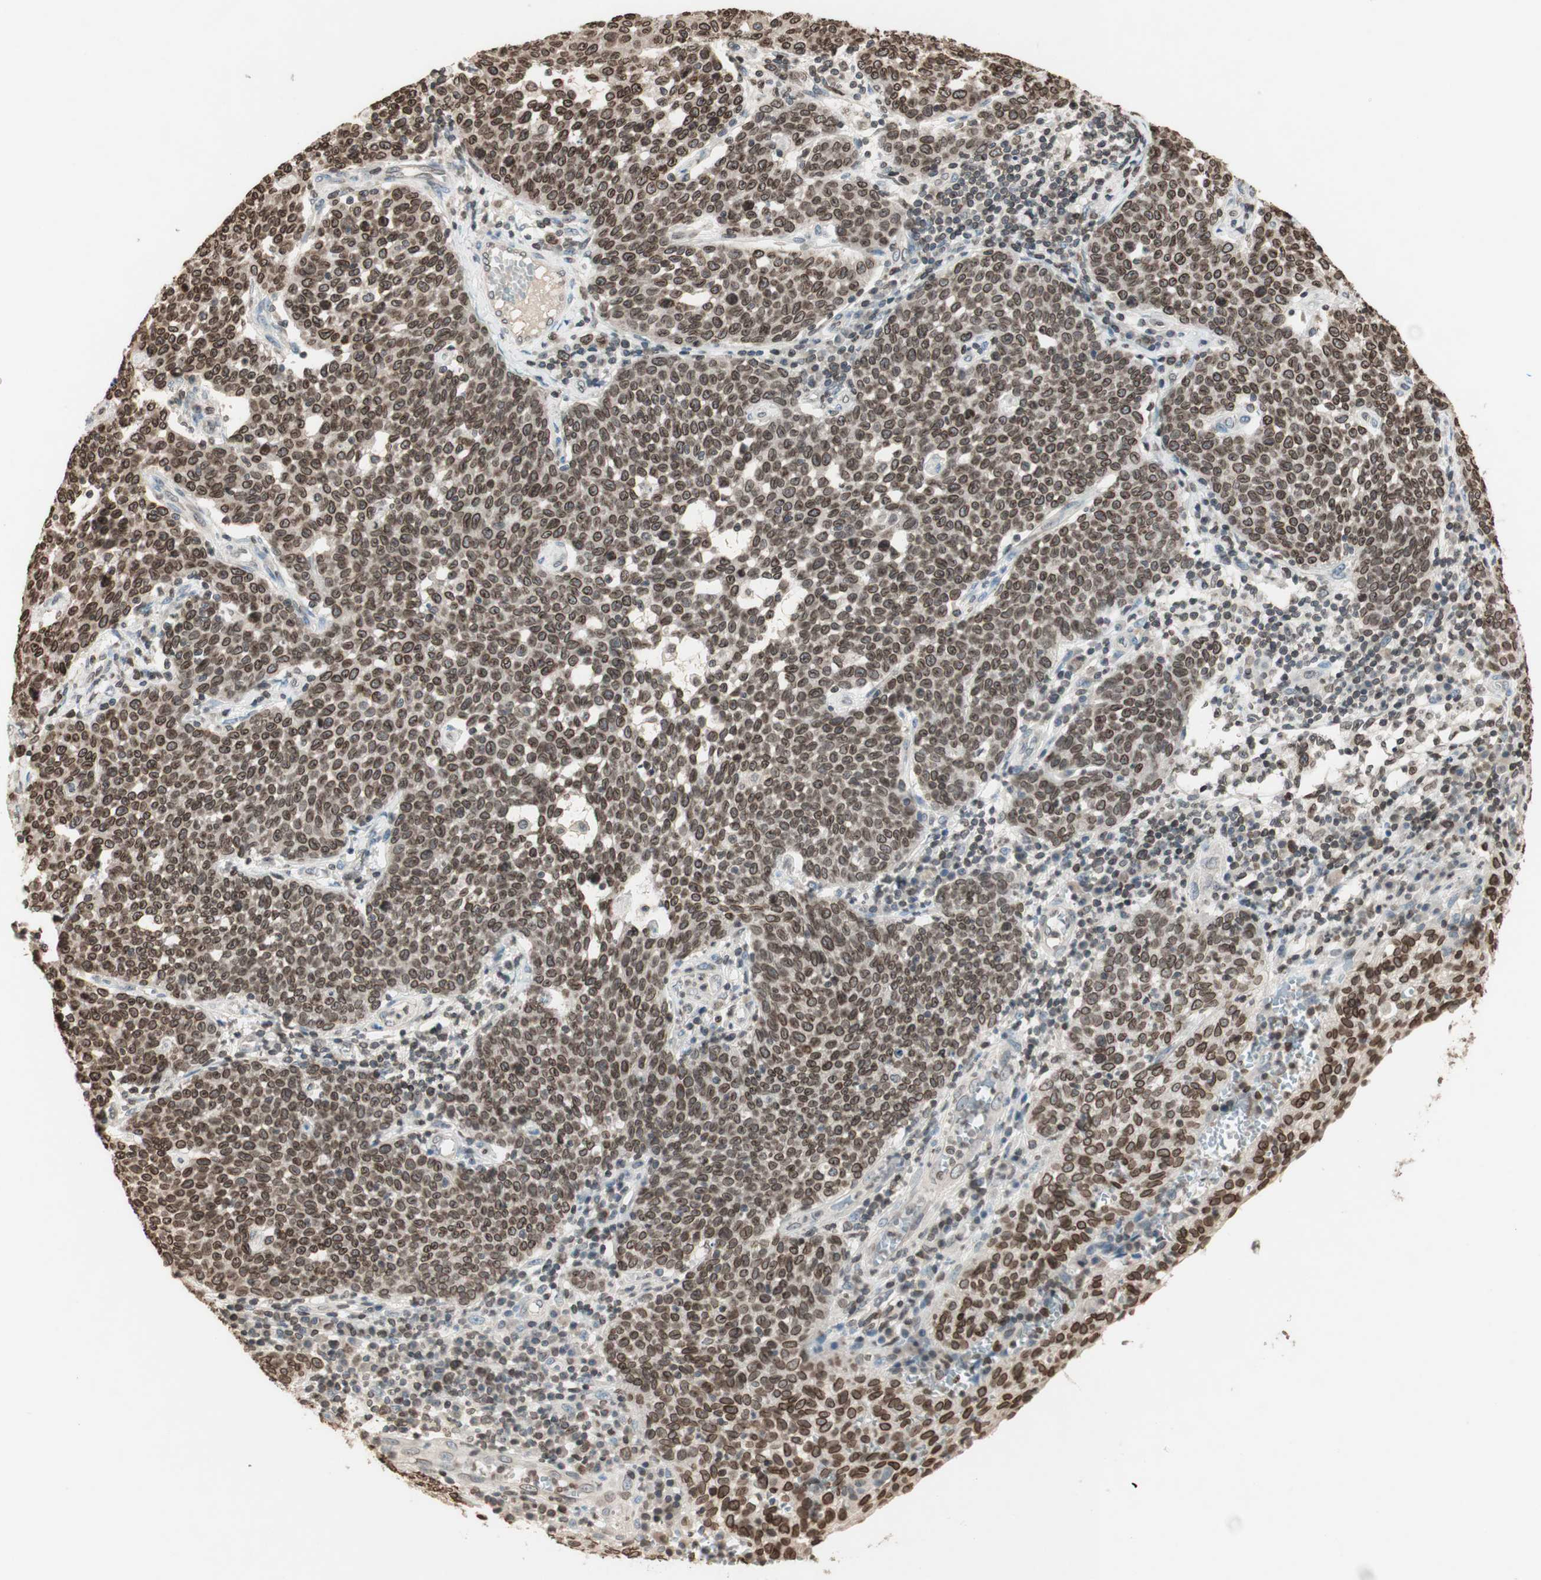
{"staining": {"intensity": "moderate", "quantity": ">75%", "location": "cytoplasmic/membranous,nuclear"}, "tissue": "cervical cancer", "cell_type": "Tumor cells", "image_type": "cancer", "snomed": [{"axis": "morphology", "description": "Squamous cell carcinoma, NOS"}, {"axis": "topography", "description": "Cervix"}], "caption": "IHC histopathology image of cervical cancer (squamous cell carcinoma) stained for a protein (brown), which exhibits medium levels of moderate cytoplasmic/membranous and nuclear positivity in approximately >75% of tumor cells.", "gene": "TMPO", "patient": {"sex": "female", "age": 34}}